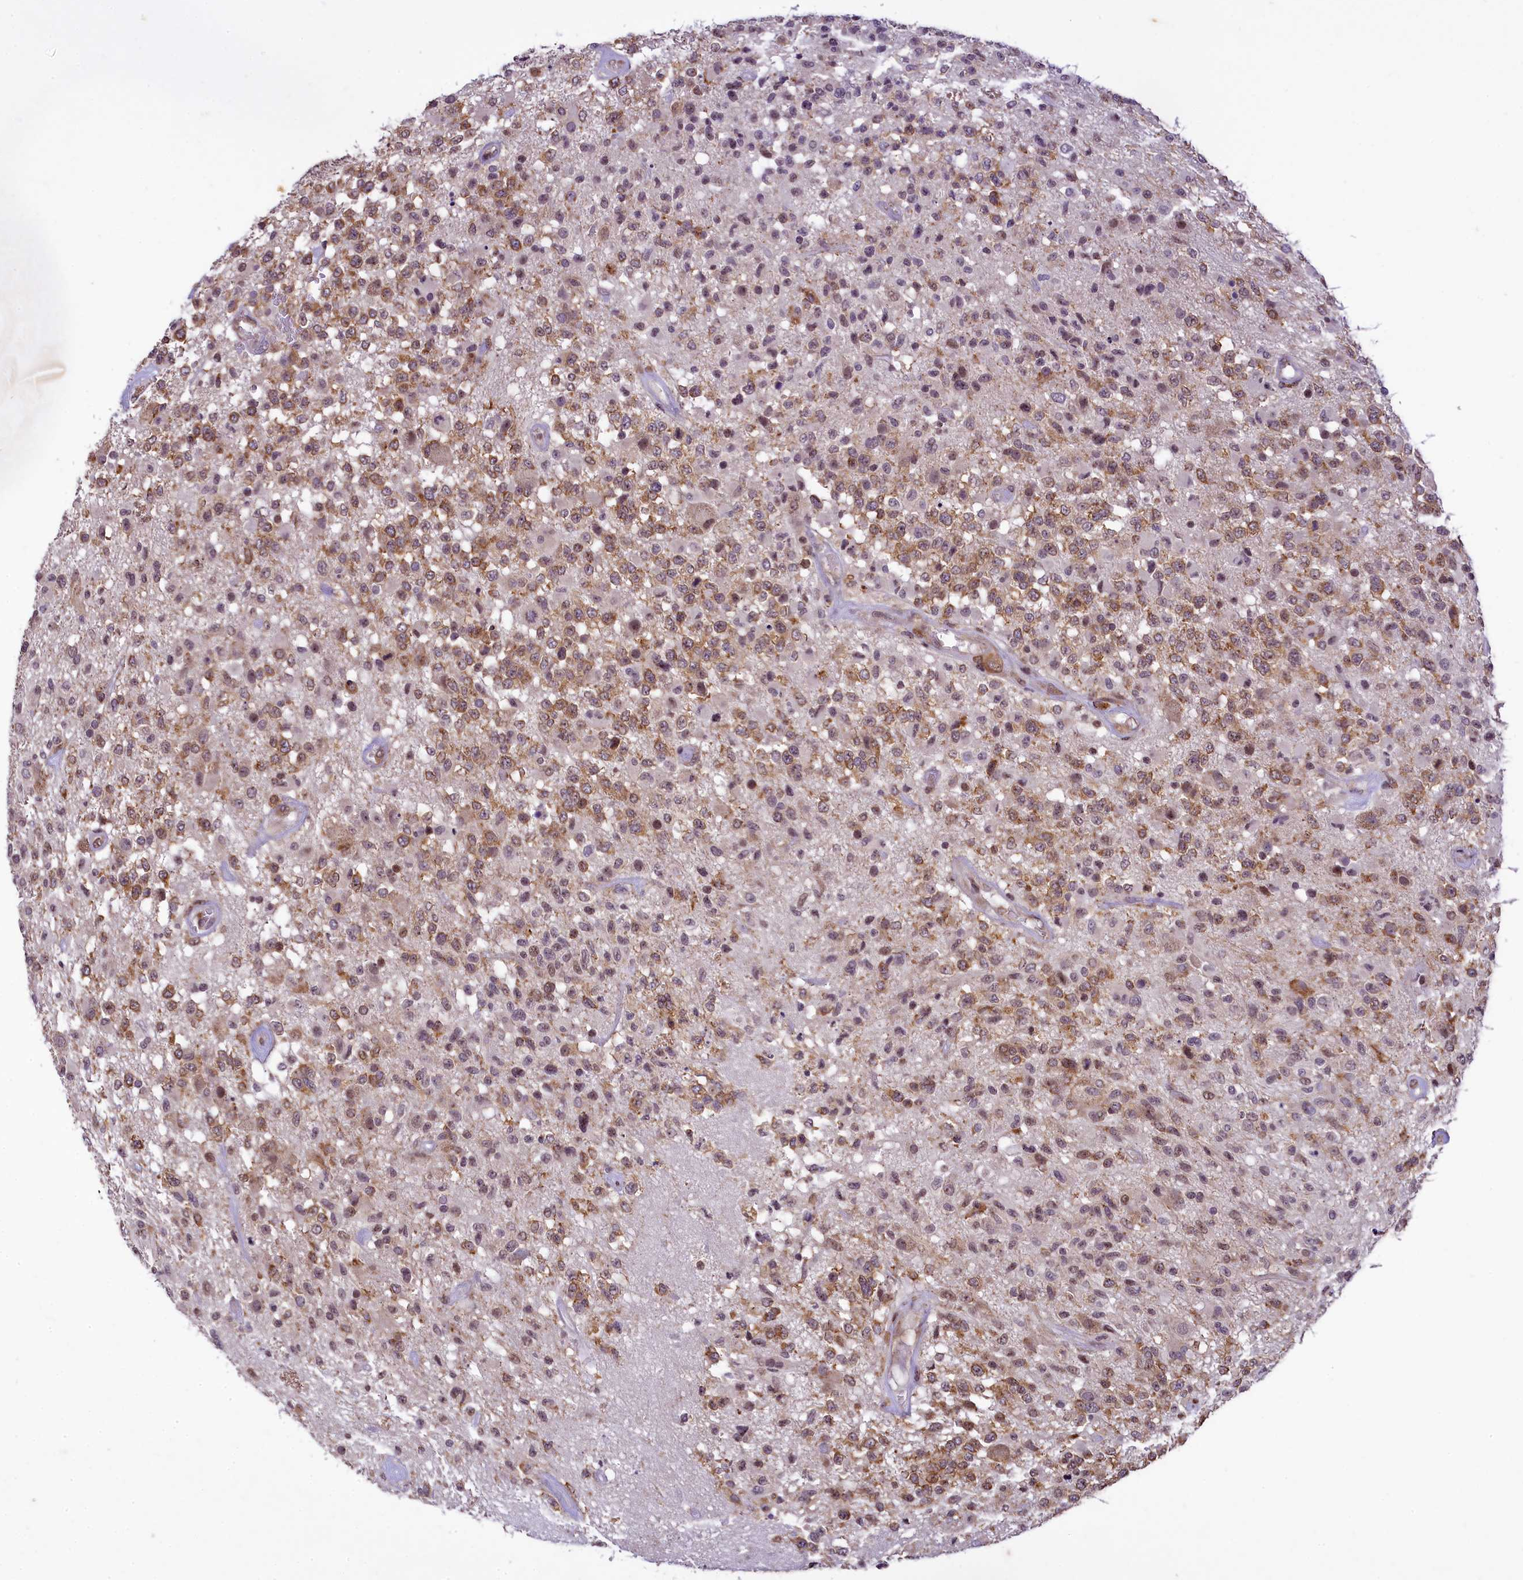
{"staining": {"intensity": "moderate", "quantity": ">75%", "location": "cytoplasmic/membranous"}, "tissue": "glioma", "cell_type": "Tumor cells", "image_type": "cancer", "snomed": [{"axis": "morphology", "description": "Glioma, malignant, High grade"}, {"axis": "morphology", "description": "Glioblastoma, NOS"}, {"axis": "topography", "description": "Brain"}], "caption": "Tumor cells reveal medium levels of moderate cytoplasmic/membranous expression in approximately >75% of cells in glioma.", "gene": "RBBP8", "patient": {"sex": "male", "age": 60}}